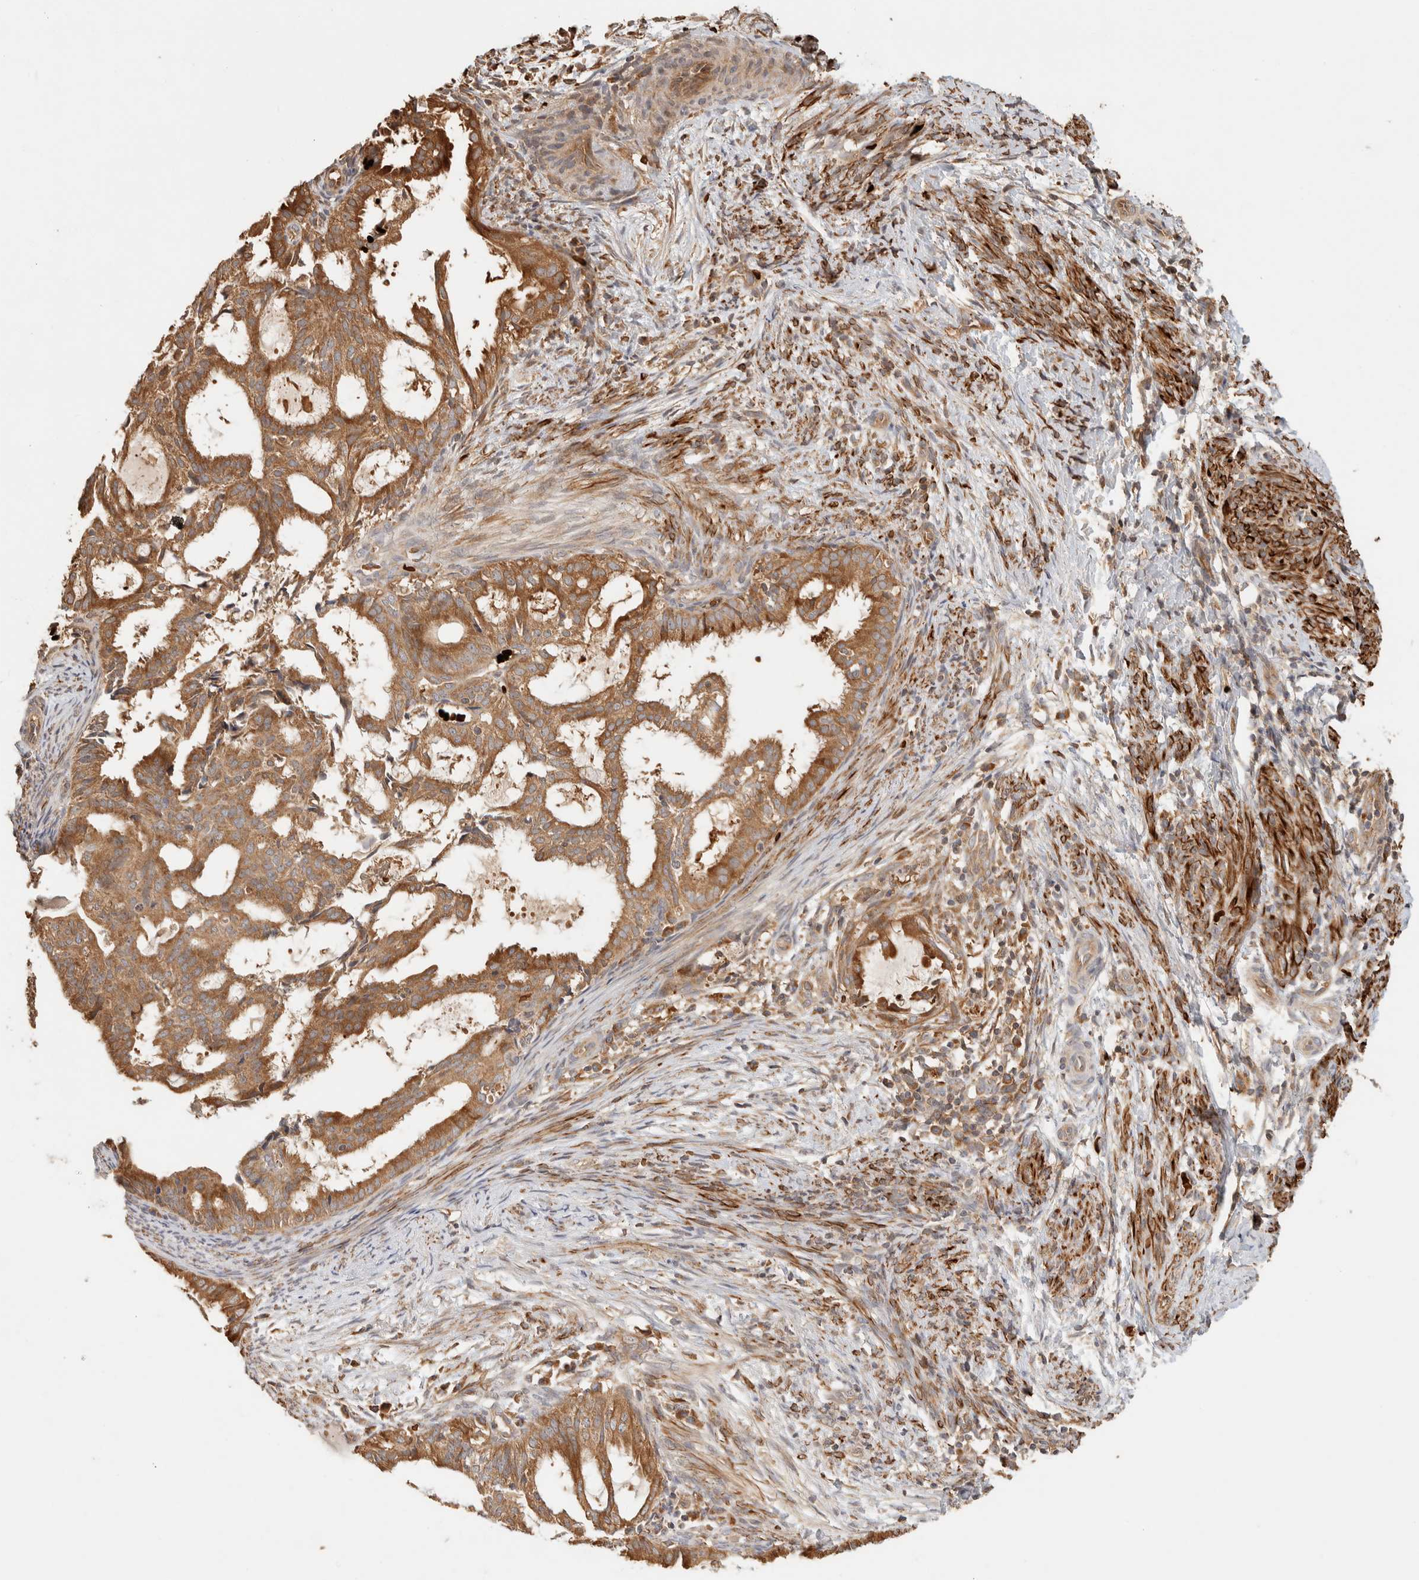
{"staining": {"intensity": "moderate", "quantity": ">75%", "location": "cytoplasmic/membranous"}, "tissue": "endometrial cancer", "cell_type": "Tumor cells", "image_type": "cancer", "snomed": [{"axis": "morphology", "description": "Adenocarcinoma, NOS"}, {"axis": "topography", "description": "Endometrium"}], "caption": "DAB immunohistochemical staining of human adenocarcinoma (endometrial) reveals moderate cytoplasmic/membranous protein positivity in about >75% of tumor cells.", "gene": "TTI2", "patient": {"sex": "female", "age": 58}}